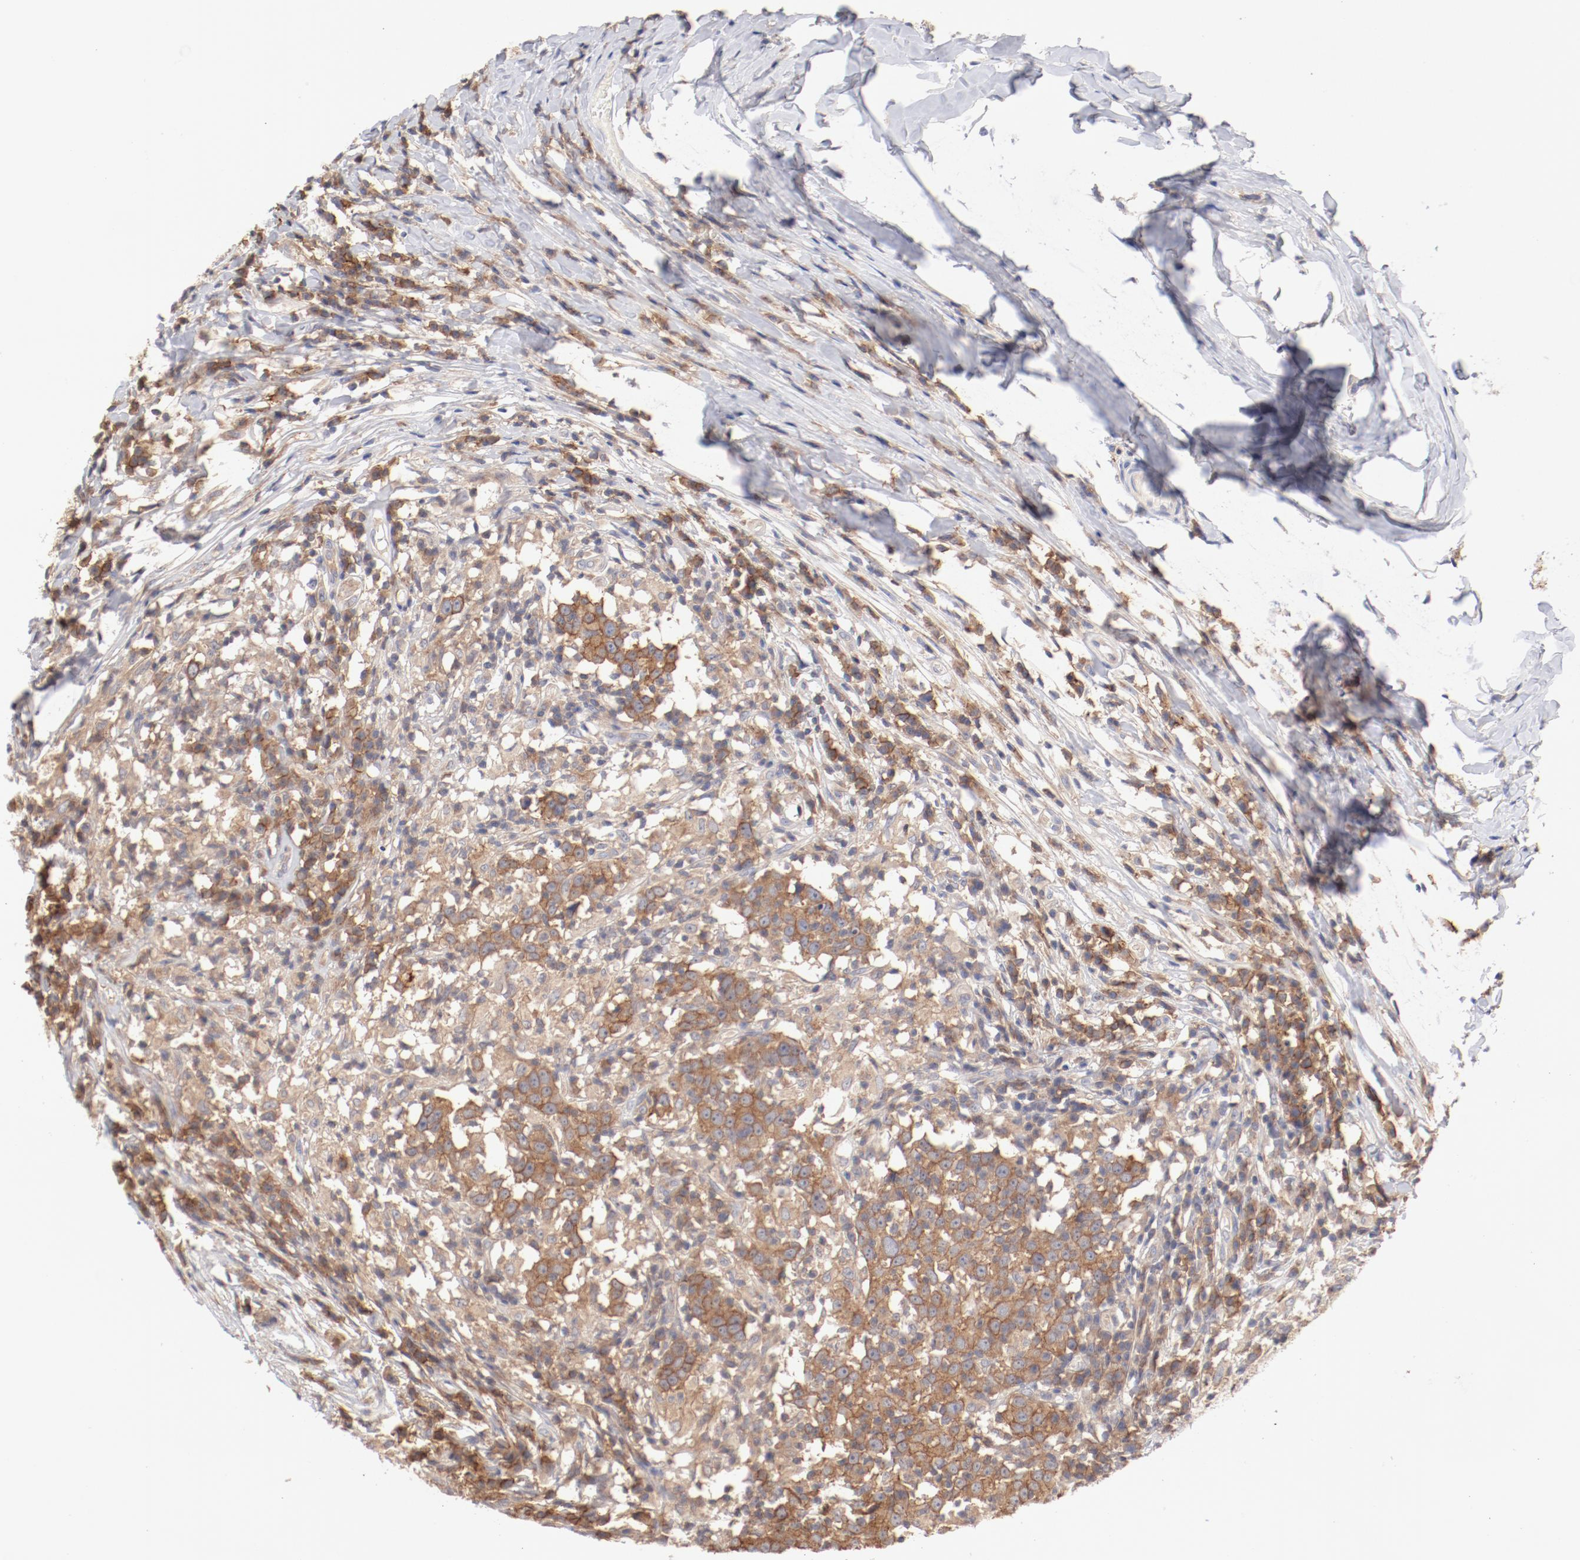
{"staining": {"intensity": "moderate", "quantity": ">75%", "location": "cytoplasmic/membranous"}, "tissue": "head and neck cancer", "cell_type": "Tumor cells", "image_type": "cancer", "snomed": [{"axis": "morphology", "description": "Adenocarcinoma, NOS"}, {"axis": "topography", "description": "Salivary gland"}, {"axis": "topography", "description": "Head-Neck"}], "caption": "Immunohistochemical staining of human adenocarcinoma (head and neck) shows medium levels of moderate cytoplasmic/membranous protein staining in about >75% of tumor cells.", "gene": "SETD3", "patient": {"sex": "female", "age": 65}}